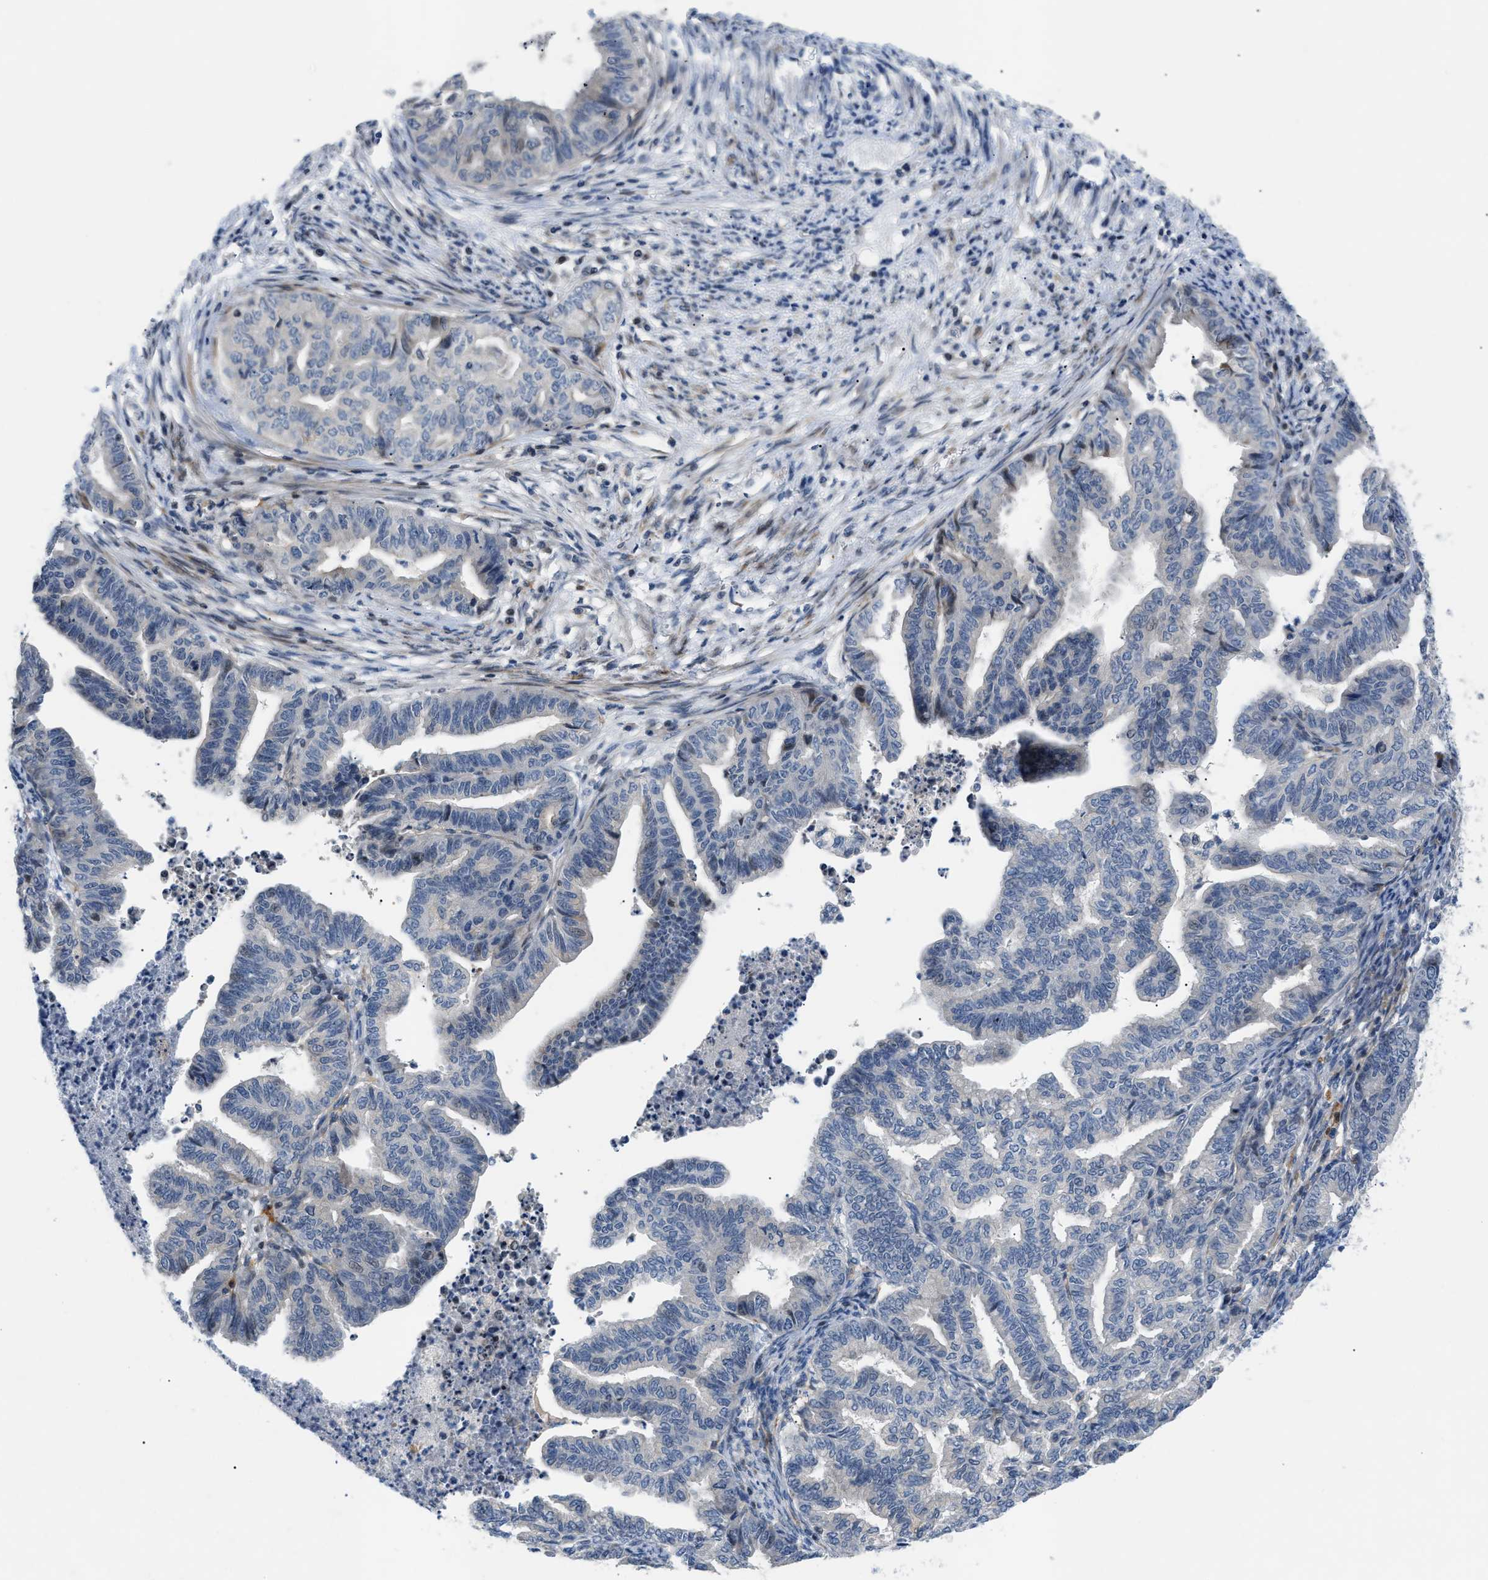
{"staining": {"intensity": "weak", "quantity": "<25%", "location": "nuclear"}, "tissue": "endometrial cancer", "cell_type": "Tumor cells", "image_type": "cancer", "snomed": [{"axis": "morphology", "description": "Adenocarcinoma, NOS"}, {"axis": "topography", "description": "Endometrium"}], "caption": "Tumor cells are negative for protein expression in human endometrial cancer.", "gene": "FDCSP", "patient": {"sex": "female", "age": 79}}